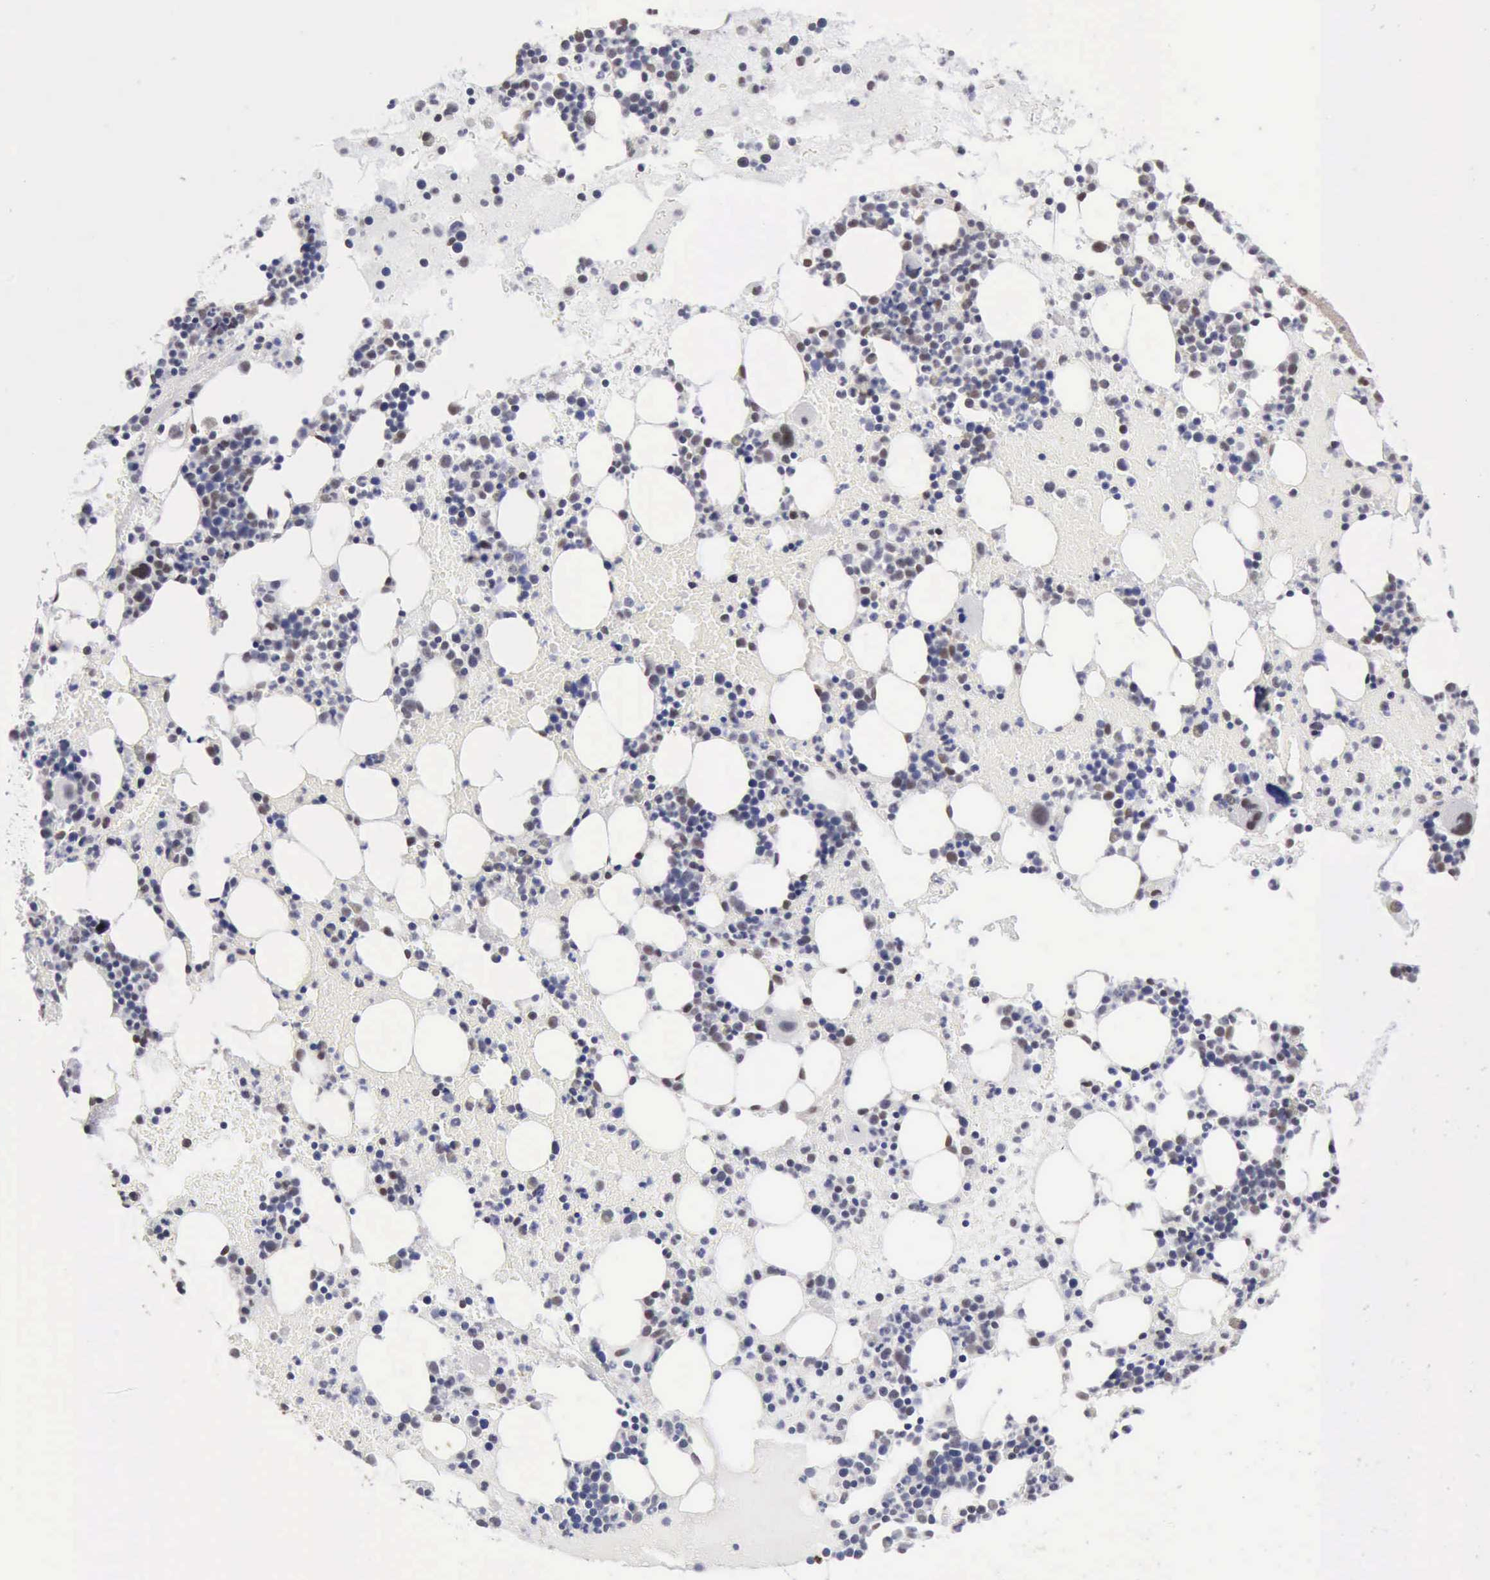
{"staining": {"intensity": "weak", "quantity": "<25%", "location": "nuclear"}, "tissue": "bone marrow", "cell_type": "Hematopoietic cells", "image_type": "normal", "snomed": [{"axis": "morphology", "description": "Normal tissue, NOS"}, {"axis": "topography", "description": "Bone marrow"}], "caption": "This micrograph is of unremarkable bone marrow stained with immunohistochemistry (IHC) to label a protein in brown with the nuclei are counter-stained blue. There is no staining in hematopoietic cells. Nuclei are stained in blue.", "gene": "TAF1", "patient": {"sex": "male", "age": 15}}